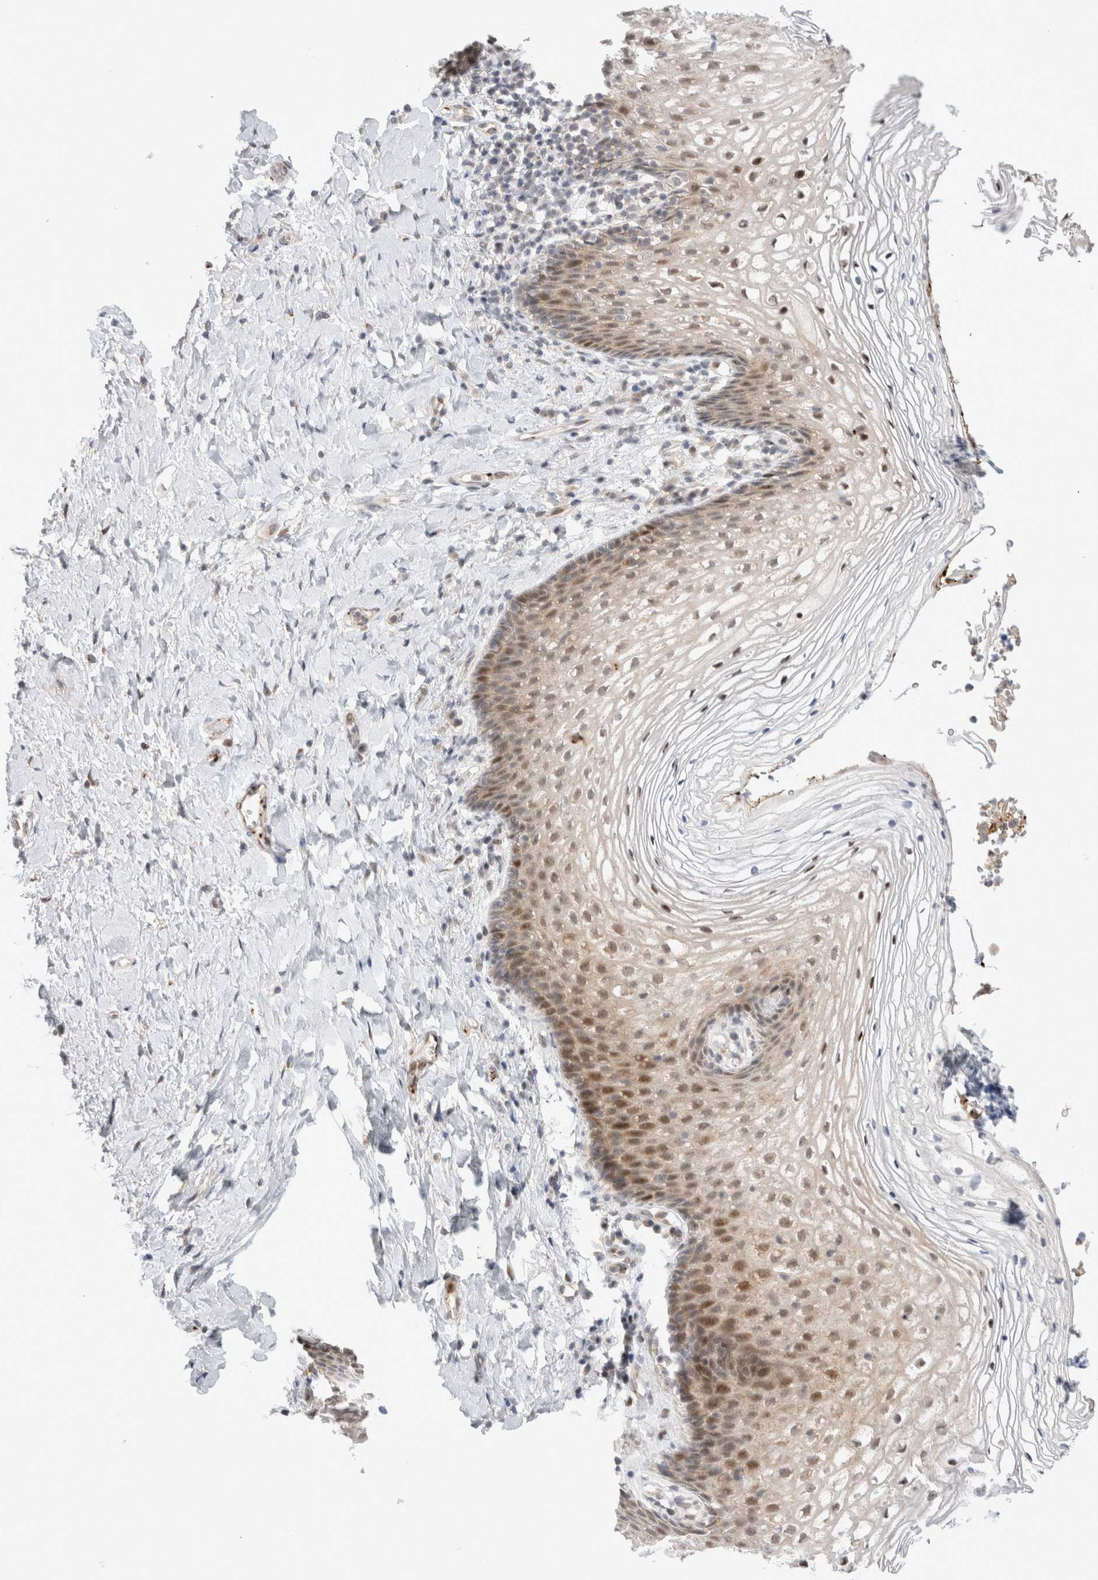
{"staining": {"intensity": "moderate", "quantity": "25%-75%", "location": "nuclear"}, "tissue": "vagina", "cell_type": "Squamous epithelial cells", "image_type": "normal", "snomed": [{"axis": "morphology", "description": "Normal tissue, NOS"}, {"axis": "topography", "description": "Vagina"}], "caption": "Vagina stained with DAB immunohistochemistry demonstrates medium levels of moderate nuclear expression in approximately 25%-75% of squamous epithelial cells.", "gene": "VPS28", "patient": {"sex": "female", "age": 60}}